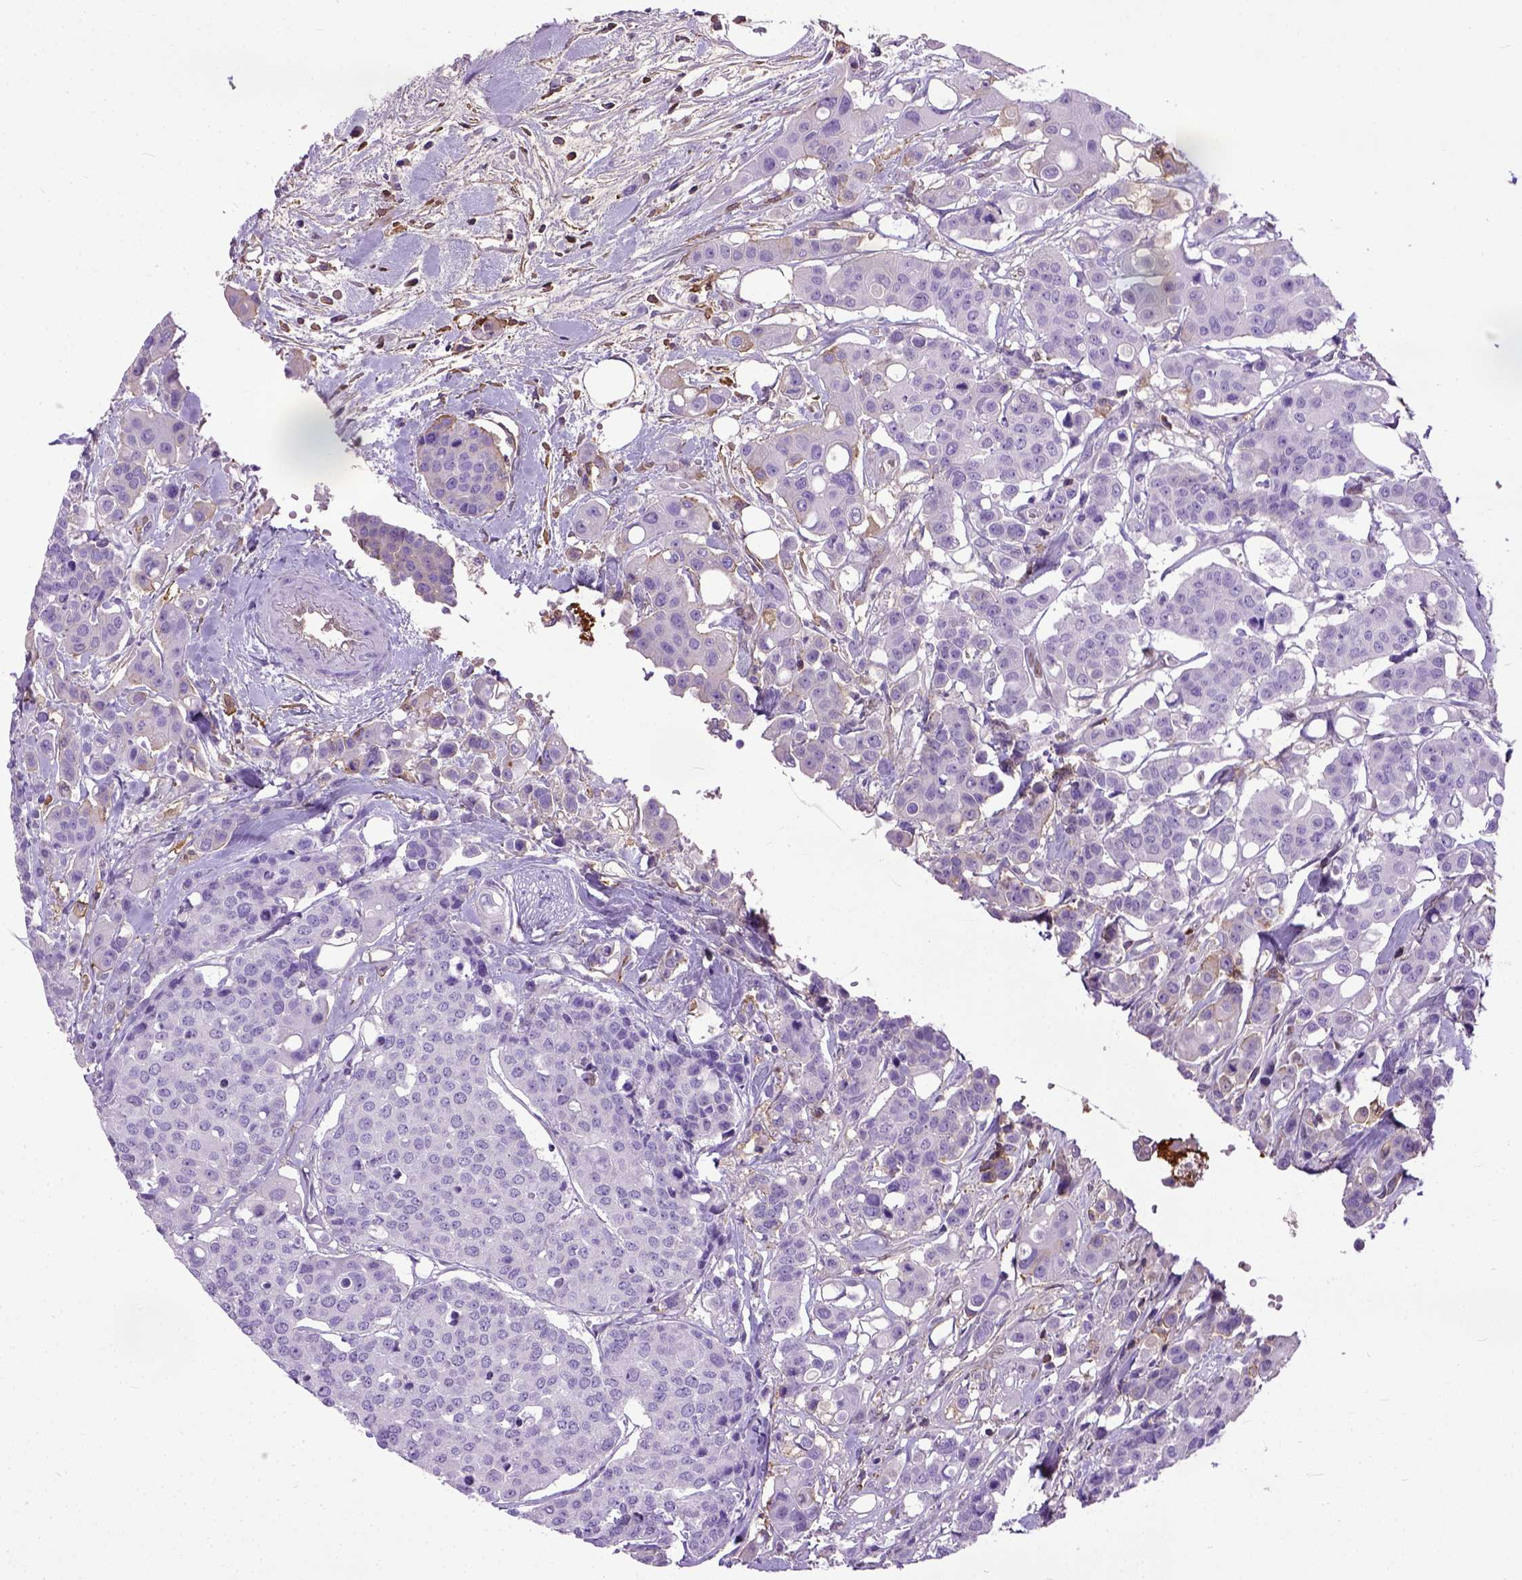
{"staining": {"intensity": "negative", "quantity": "none", "location": "none"}, "tissue": "carcinoid", "cell_type": "Tumor cells", "image_type": "cancer", "snomed": [{"axis": "morphology", "description": "Carcinoid, malignant, NOS"}, {"axis": "topography", "description": "Colon"}], "caption": "There is no significant expression in tumor cells of carcinoid. Nuclei are stained in blue.", "gene": "ADAMTS8", "patient": {"sex": "male", "age": 81}}